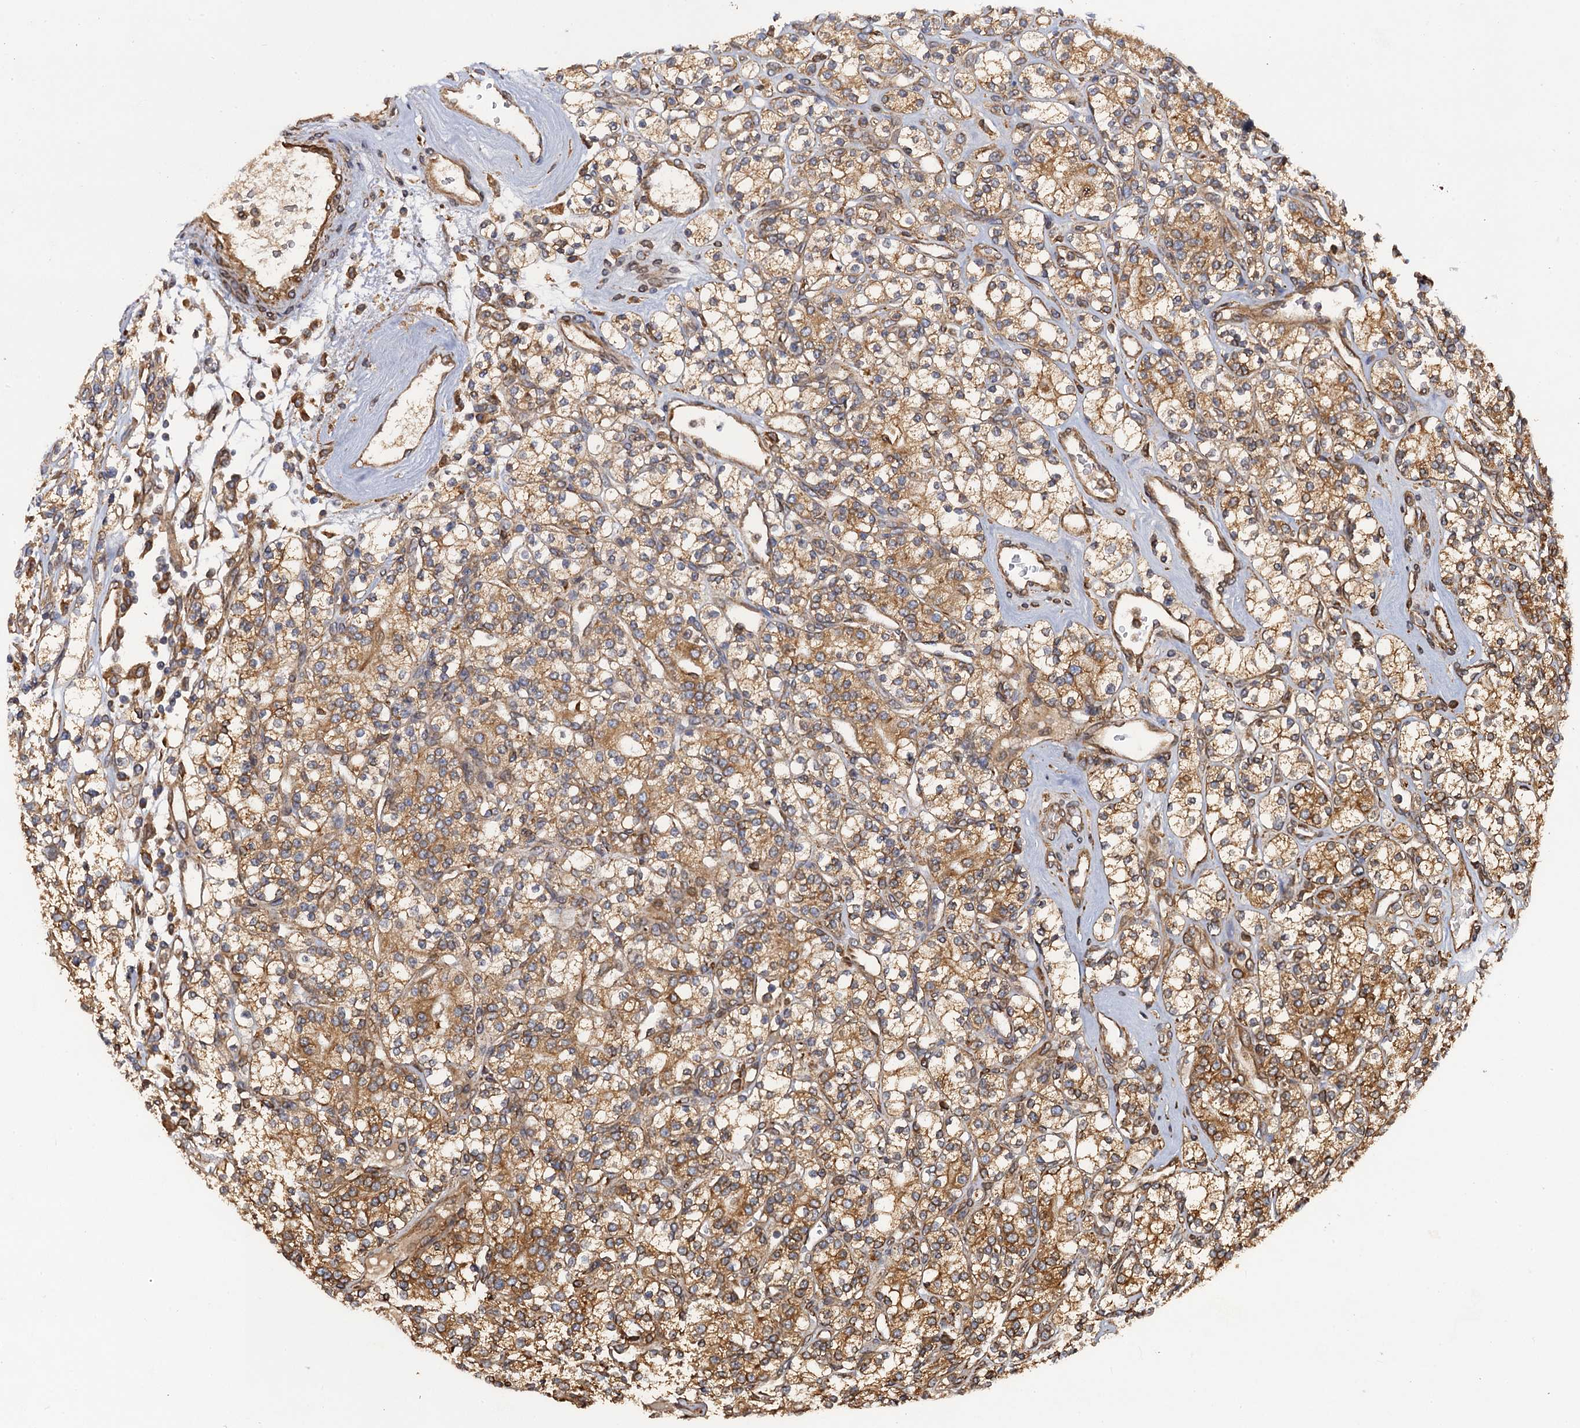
{"staining": {"intensity": "moderate", "quantity": ">75%", "location": "cytoplasmic/membranous"}, "tissue": "renal cancer", "cell_type": "Tumor cells", "image_type": "cancer", "snomed": [{"axis": "morphology", "description": "Adenocarcinoma, NOS"}, {"axis": "topography", "description": "Kidney"}], "caption": "A photomicrograph showing moderate cytoplasmic/membranous staining in about >75% of tumor cells in renal cancer (adenocarcinoma), as visualized by brown immunohistochemical staining.", "gene": "ARMC5", "patient": {"sex": "male", "age": 77}}